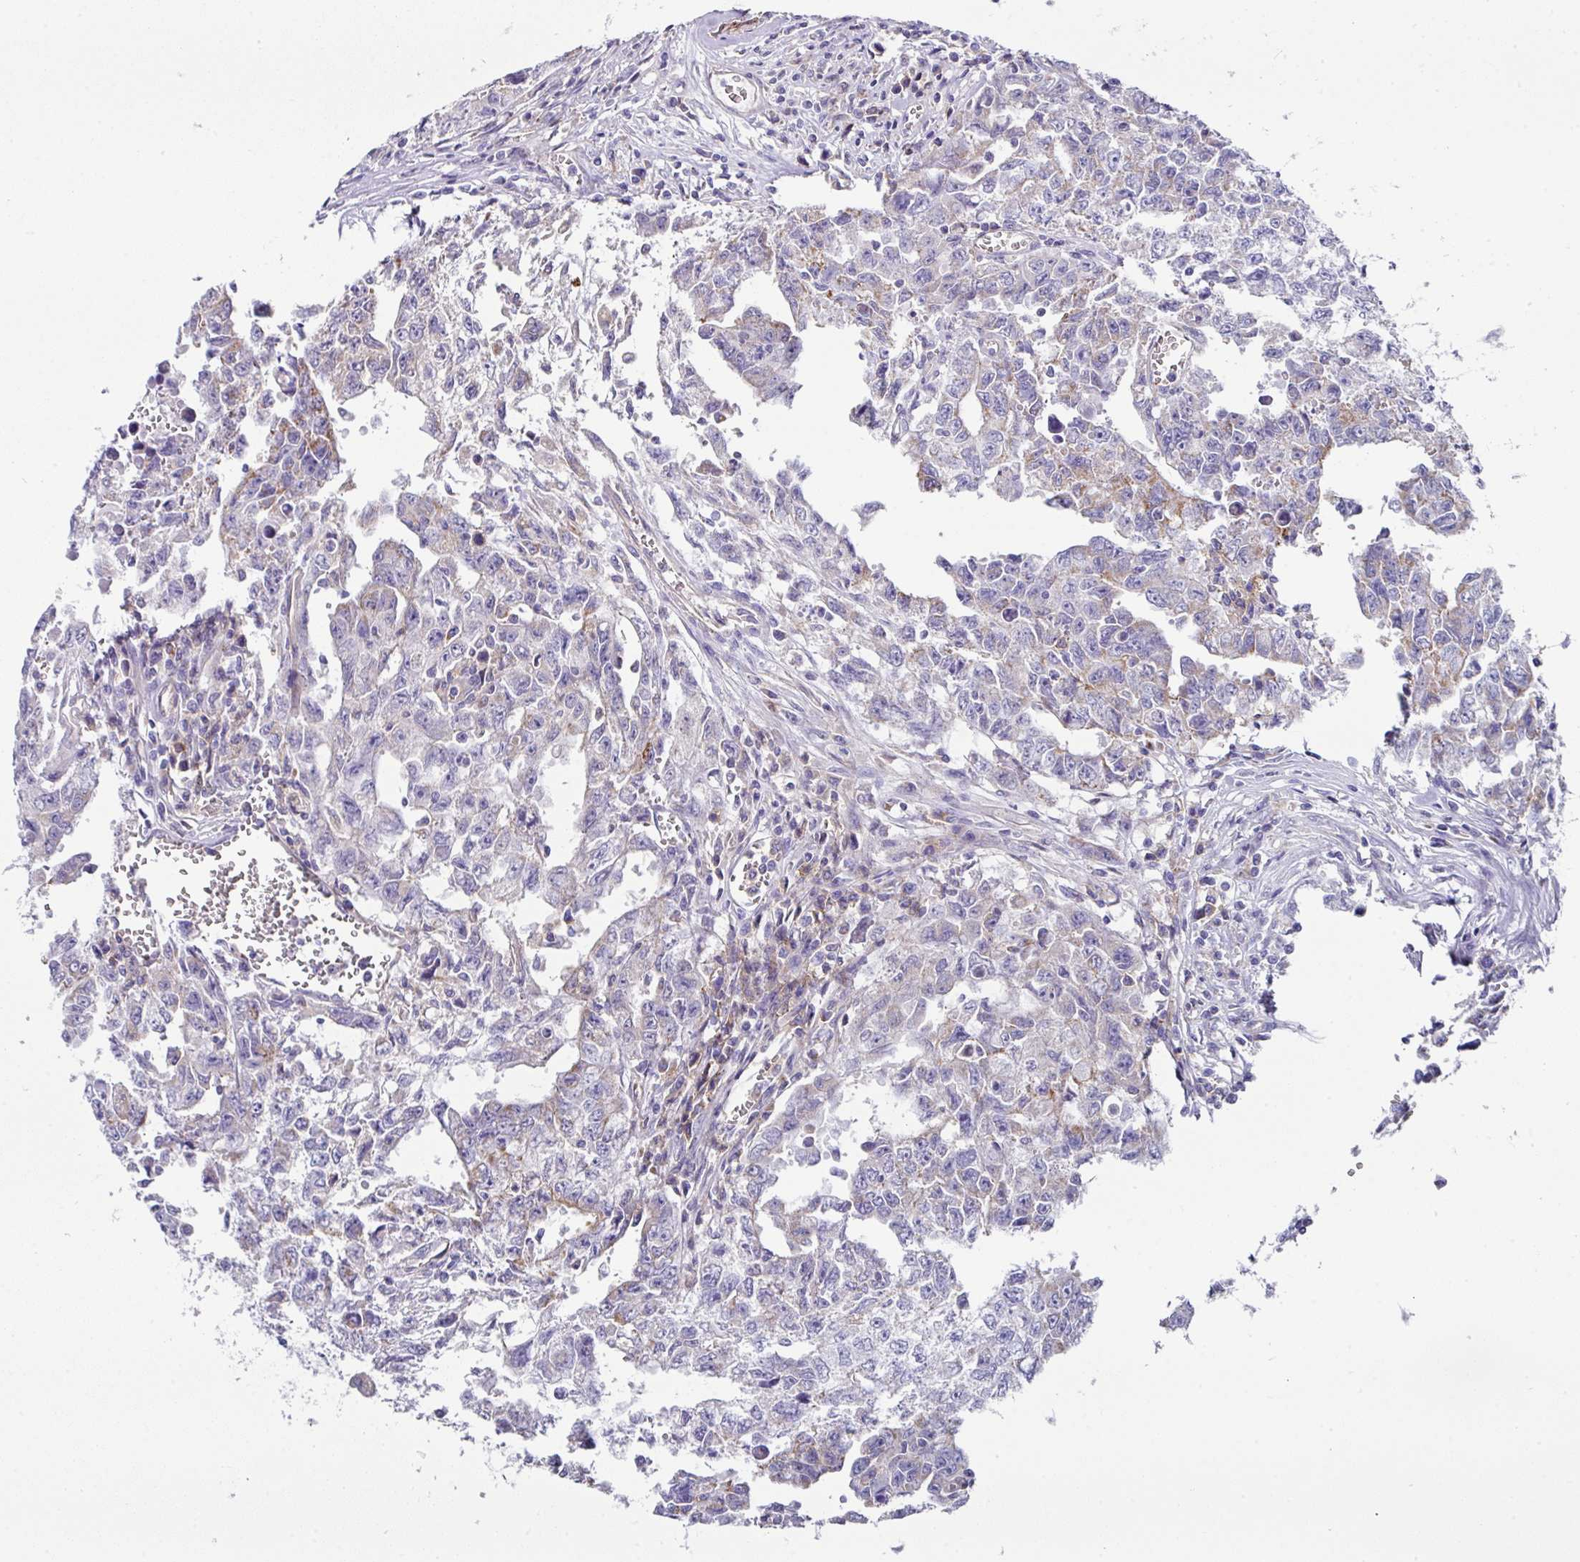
{"staining": {"intensity": "moderate", "quantity": "25%-75%", "location": "cytoplasmic/membranous"}, "tissue": "testis cancer", "cell_type": "Tumor cells", "image_type": "cancer", "snomed": [{"axis": "morphology", "description": "Carcinoma, Embryonal, NOS"}, {"axis": "topography", "description": "Testis"}], "caption": "Testis embryonal carcinoma stained with IHC demonstrates moderate cytoplasmic/membranous staining in about 25%-75% of tumor cells.", "gene": "CLDN1", "patient": {"sex": "male", "age": 24}}